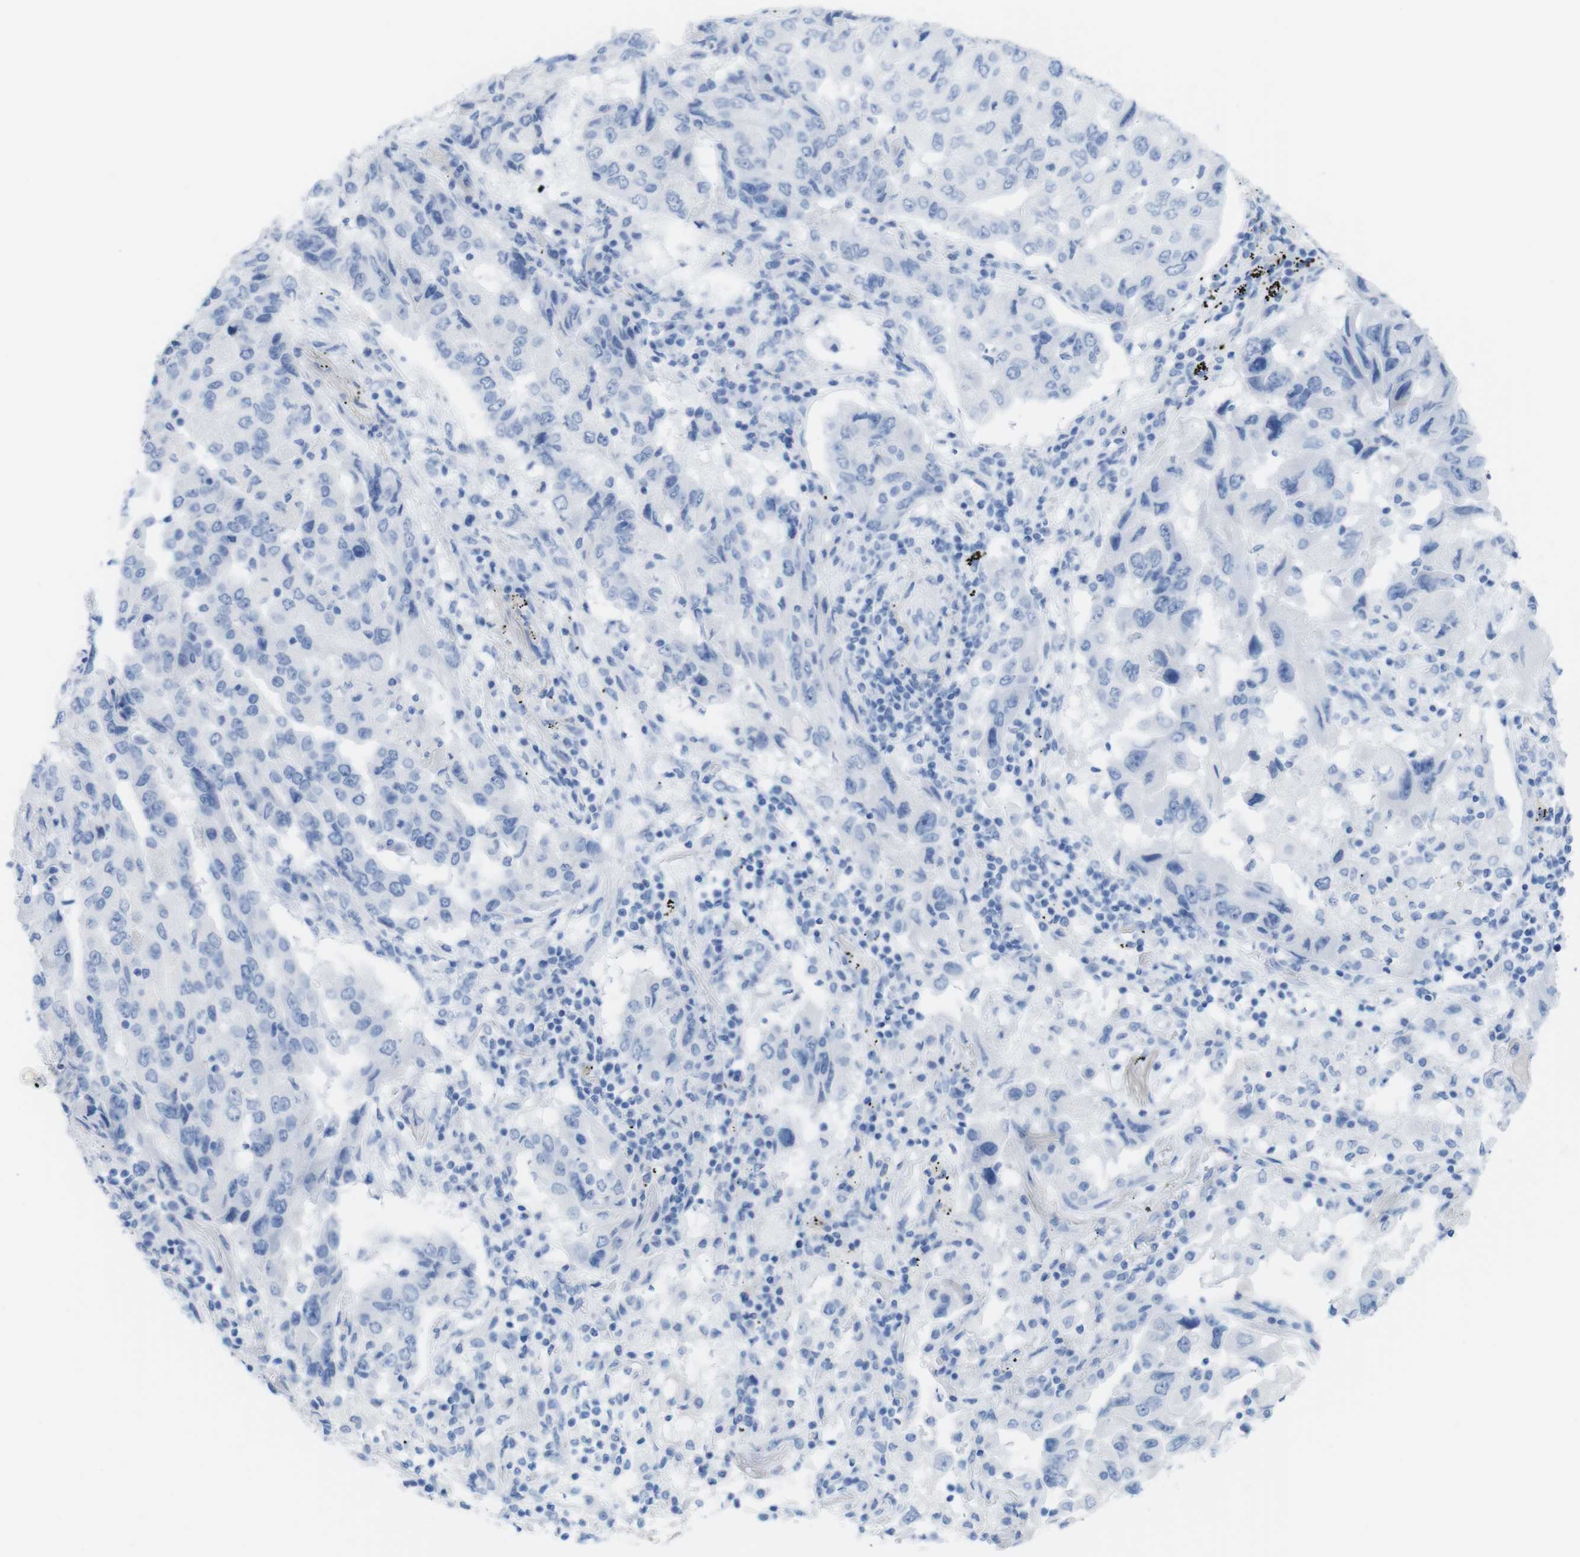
{"staining": {"intensity": "negative", "quantity": "none", "location": "none"}, "tissue": "lung cancer", "cell_type": "Tumor cells", "image_type": "cancer", "snomed": [{"axis": "morphology", "description": "Adenocarcinoma, NOS"}, {"axis": "topography", "description": "Lung"}], "caption": "High power microscopy histopathology image of an immunohistochemistry (IHC) histopathology image of lung adenocarcinoma, revealing no significant staining in tumor cells.", "gene": "MYH7", "patient": {"sex": "female", "age": 65}}